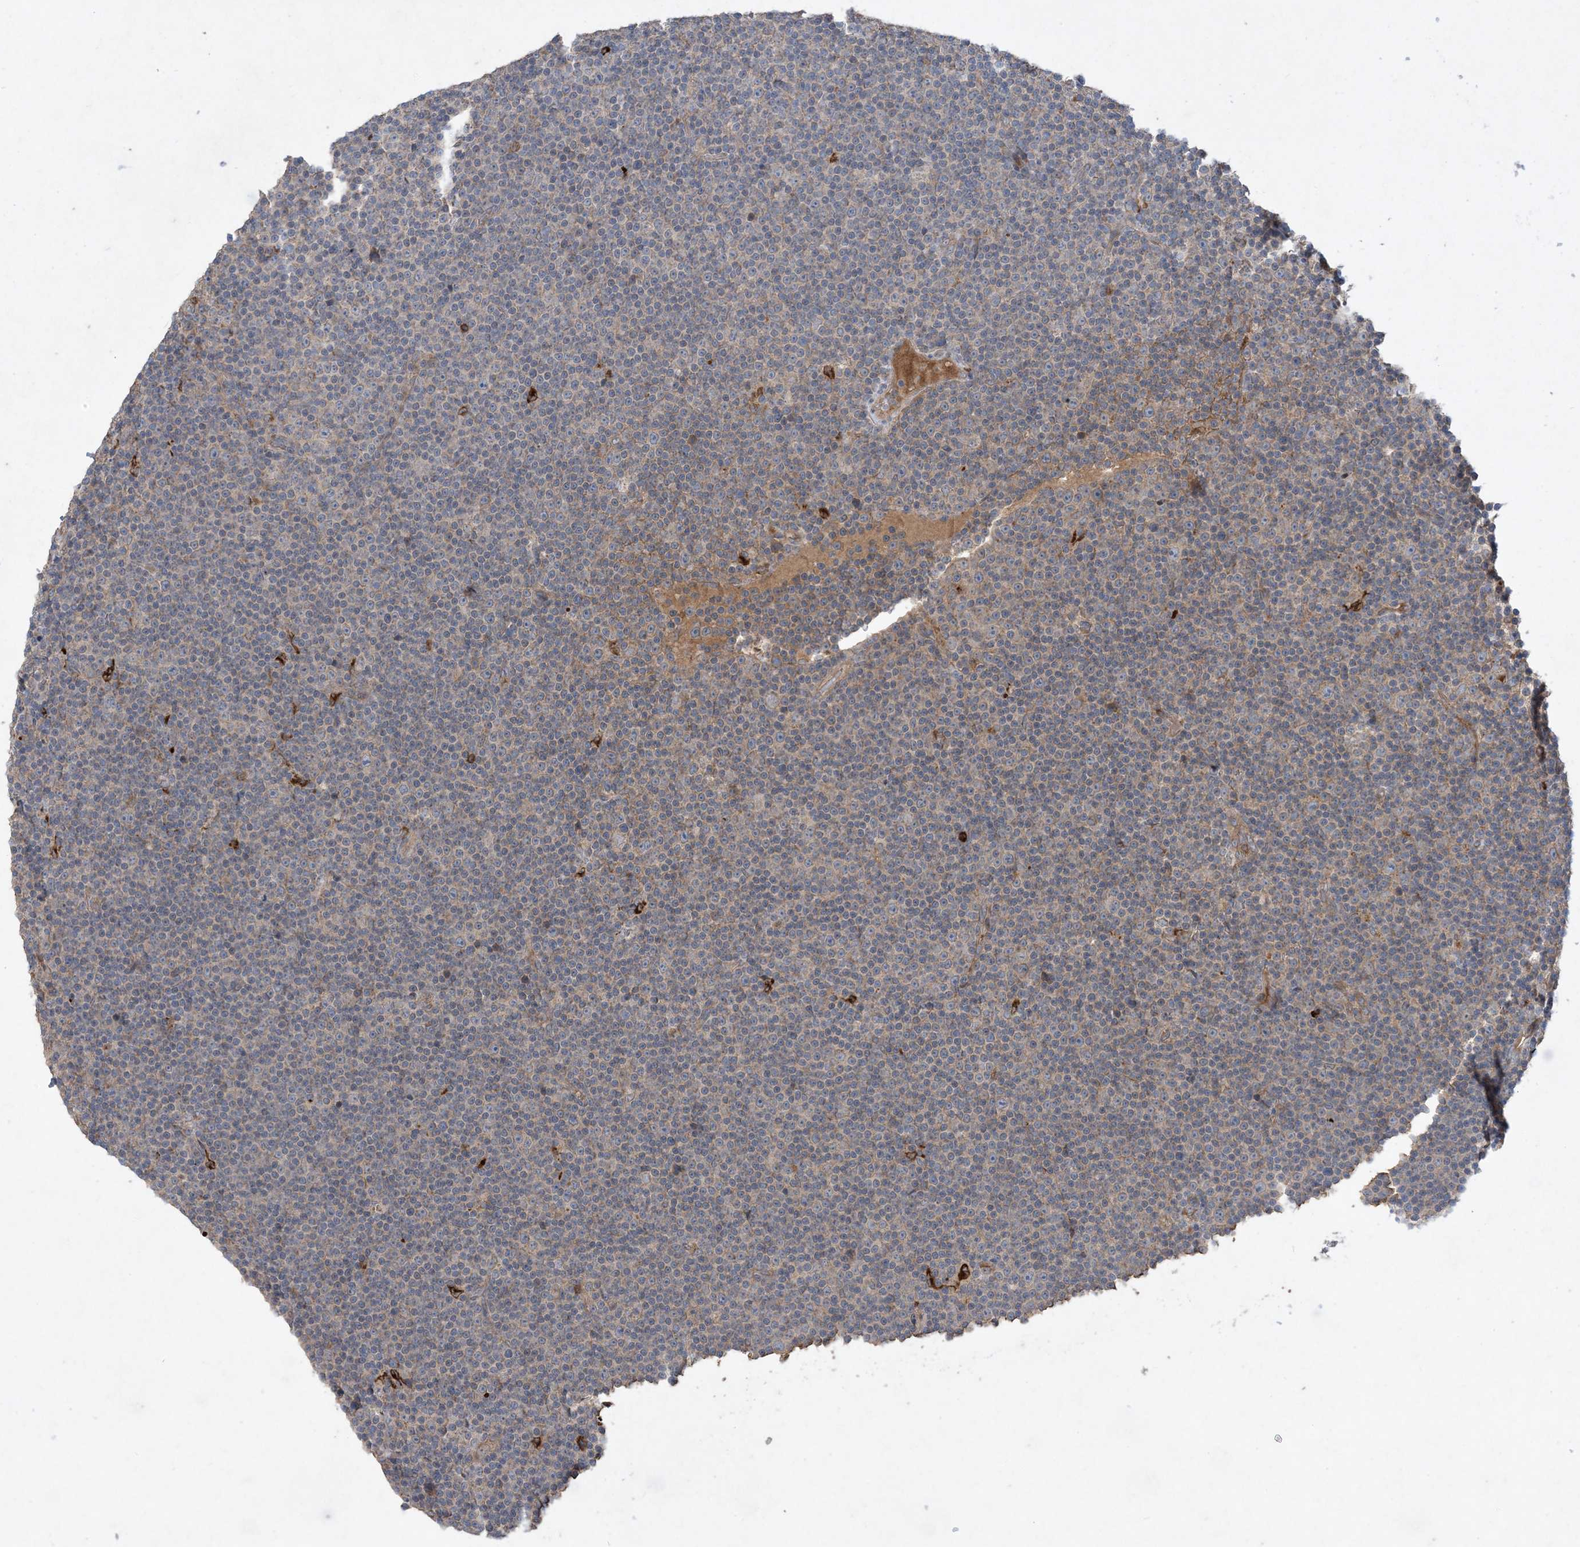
{"staining": {"intensity": "weak", "quantity": "<25%", "location": "cytoplasmic/membranous"}, "tissue": "lymphoma", "cell_type": "Tumor cells", "image_type": "cancer", "snomed": [{"axis": "morphology", "description": "Malignant lymphoma, non-Hodgkin's type, Low grade"}, {"axis": "topography", "description": "Lymph node"}], "caption": "The histopathology image reveals no staining of tumor cells in lymphoma. (IHC, brightfield microscopy, high magnification).", "gene": "MASP2", "patient": {"sex": "female", "age": 67}}